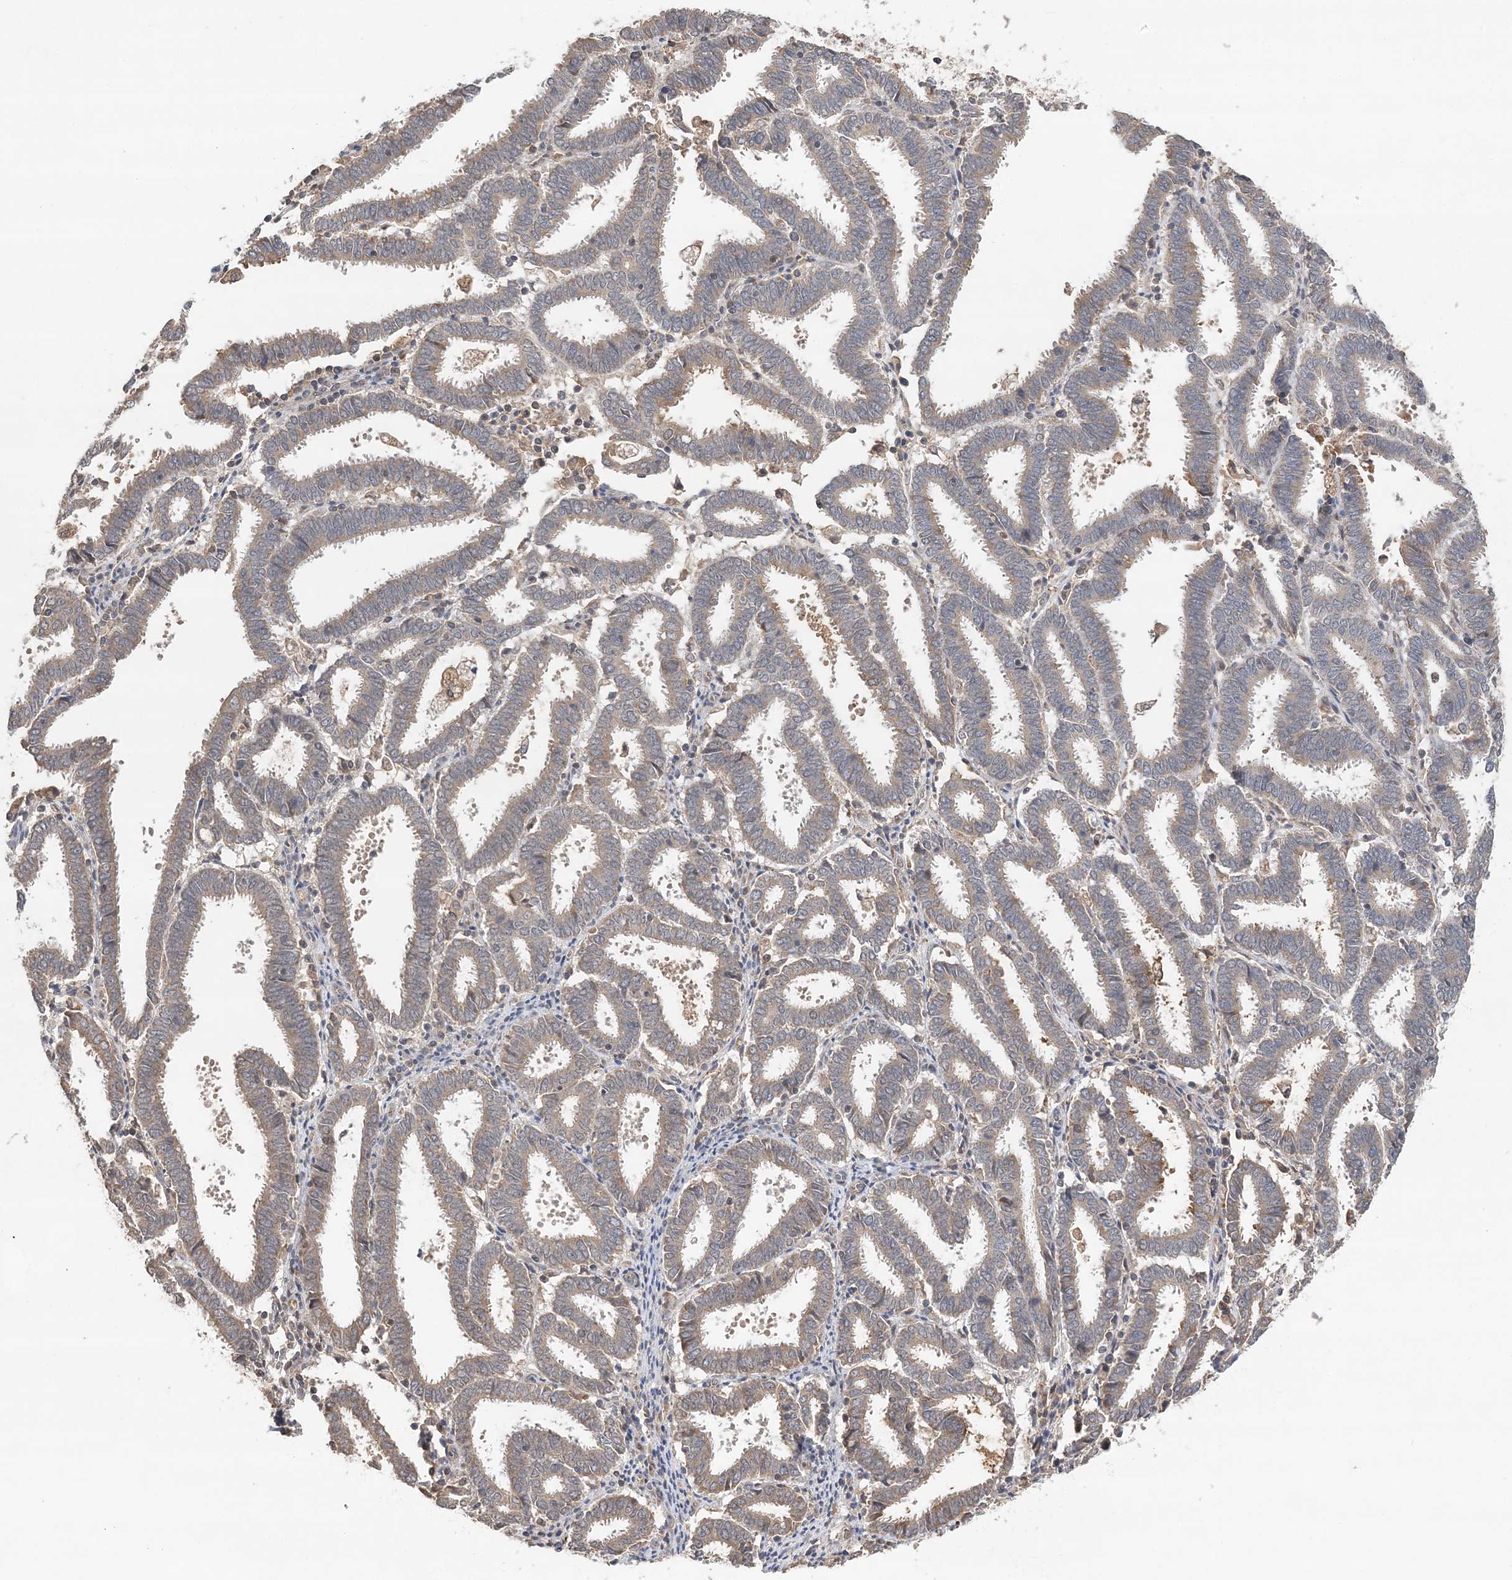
{"staining": {"intensity": "weak", "quantity": "25%-75%", "location": "cytoplasmic/membranous"}, "tissue": "endometrial cancer", "cell_type": "Tumor cells", "image_type": "cancer", "snomed": [{"axis": "morphology", "description": "Adenocarcinoma, NOS"}, {"axis": "topography", "description": "Uterus"}], "caption": "Weak cytoplasmic/membranous protein positivity is seen in approximately 25%-75% of tumor cells in endometrial cancer (adenocarcinoma).", "gene": "SYCP3", "patient": {"sex": "female", "age": 83}}